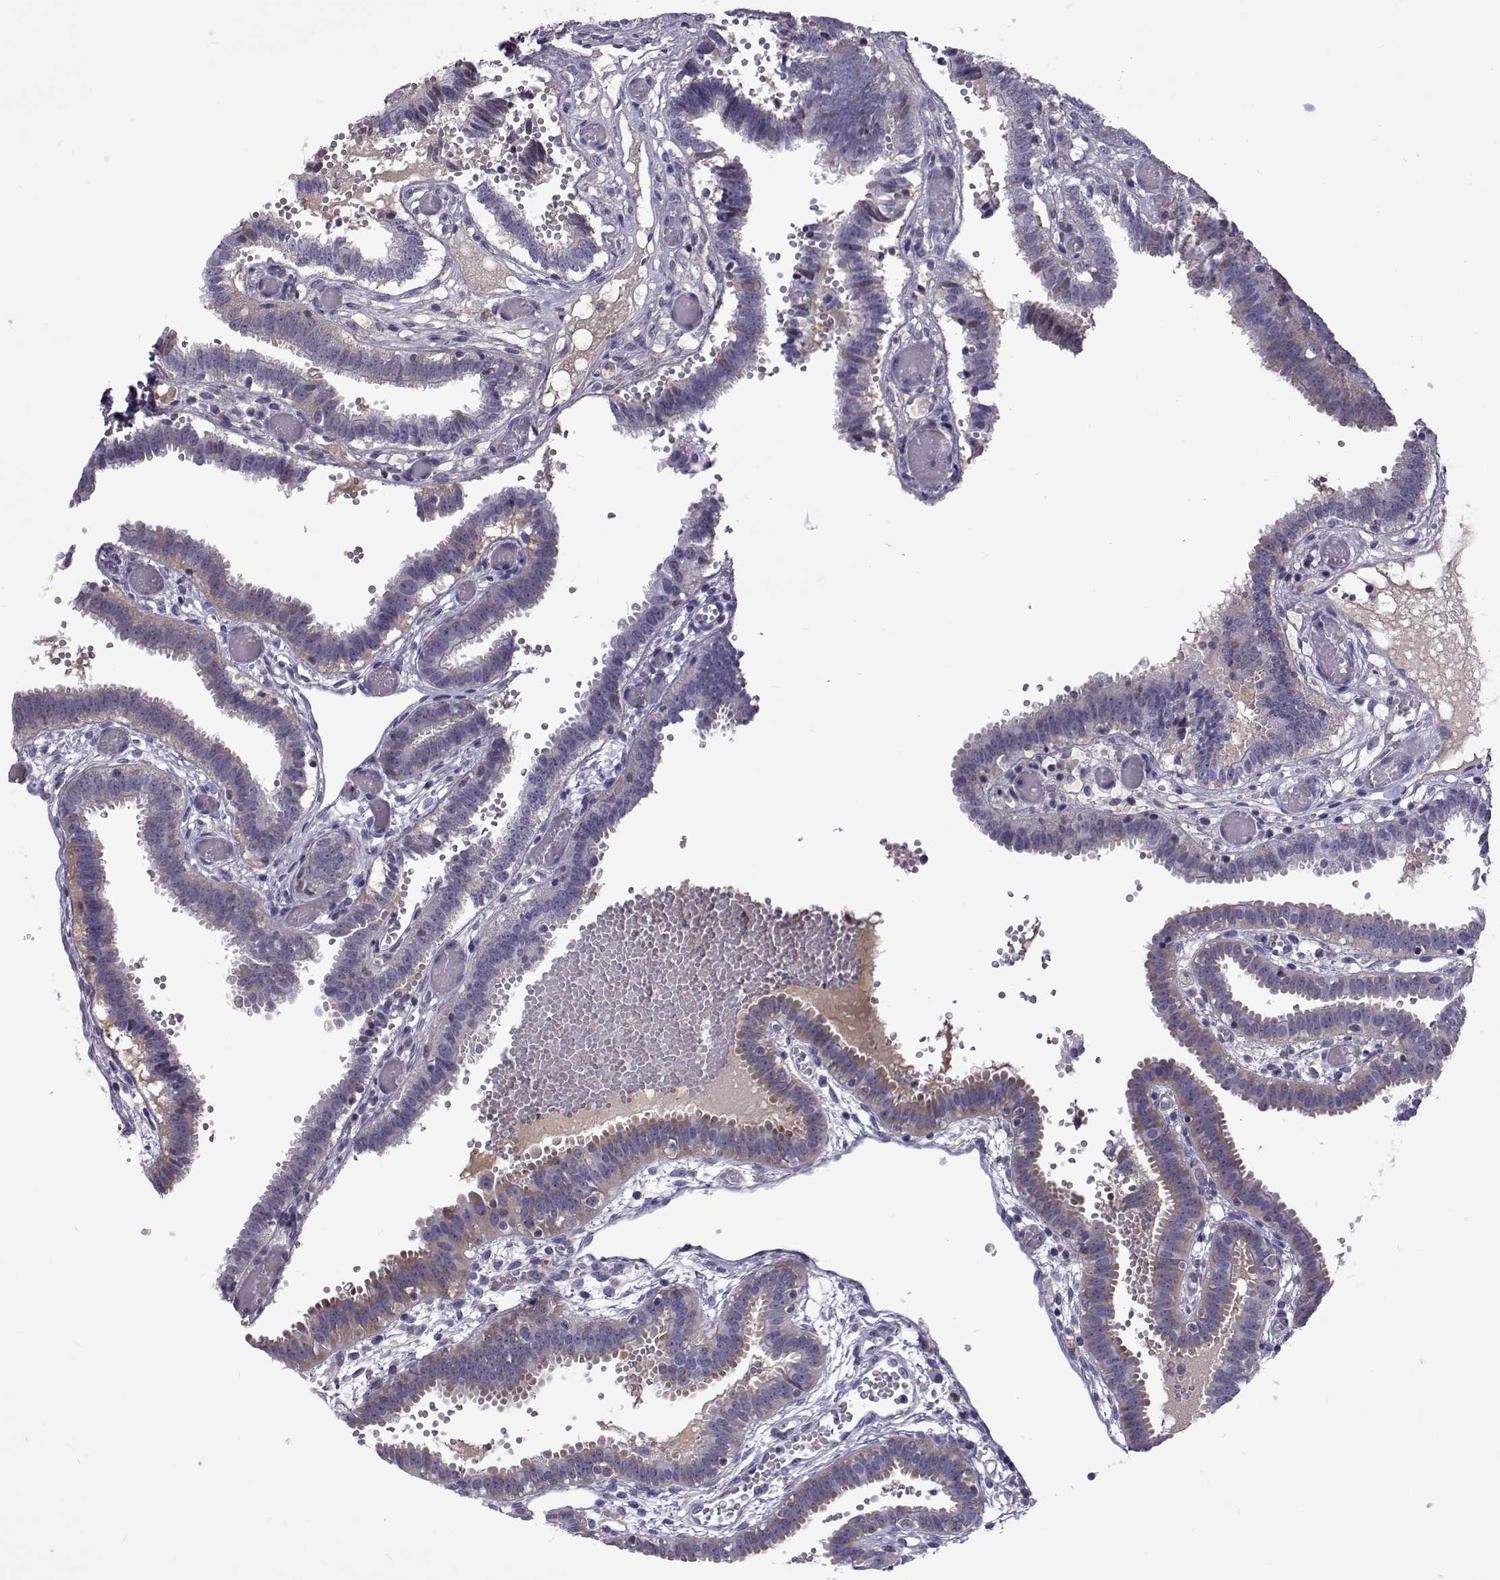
{"staining": {"intensity": "negative", "quantity": "none", "location": "none"}, "tissue": "fallopian tube", "cell_type": "Glandular cells", "image_type": "normal", "snomed": [{"axis": "morphology", "description": "Normal tissue, NOS"}, {"axis": "topography", "description": "Fallopian tube"}], "caption": "Immunohistochemistry (IHC) of benign fallopian tube reveals no positivity in glandular cells.", "gene": "TCF15", "patient": {"sex": "female", "age": 37}}